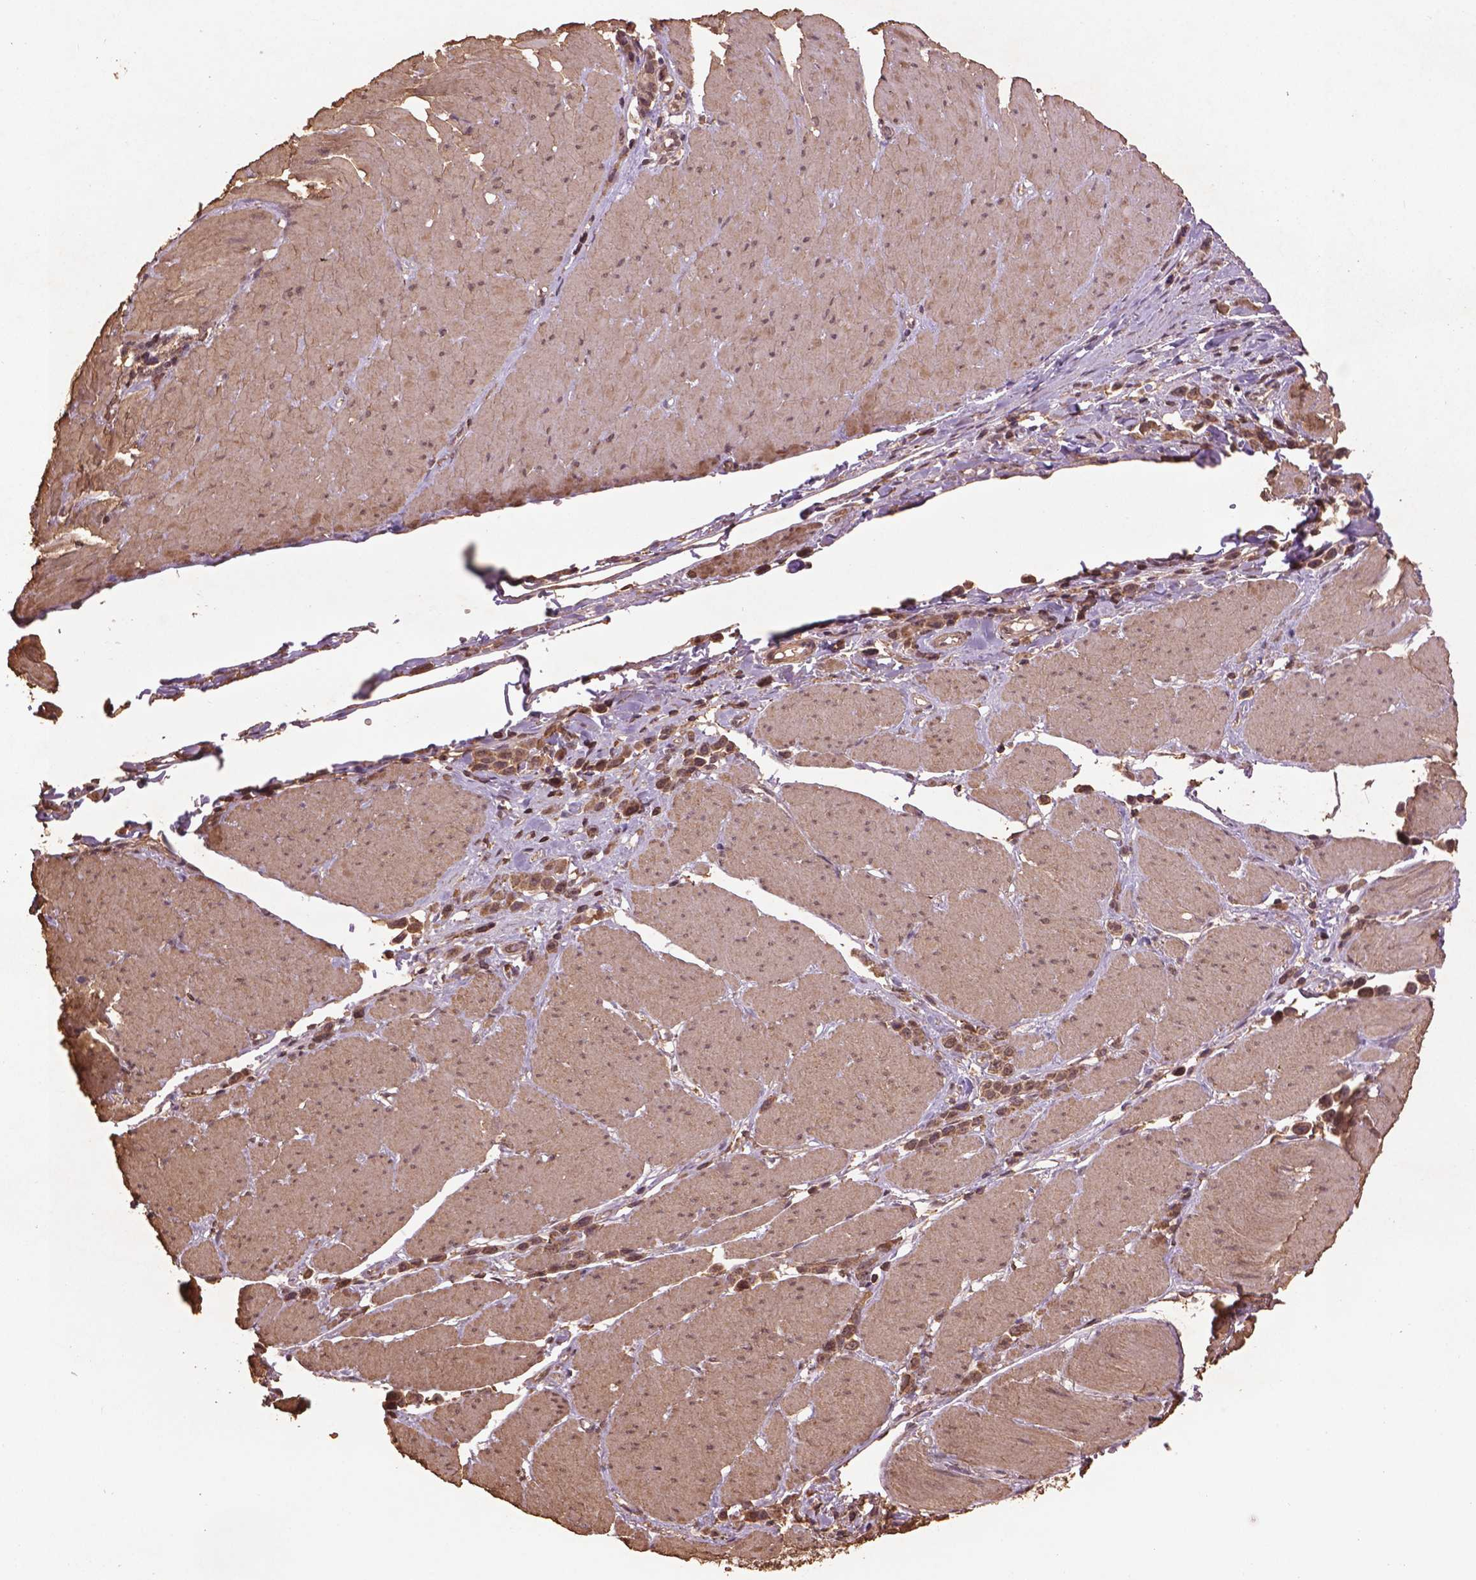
{"staining": {"intensity": "weak", "quantity": ">75%", "location": "cytoplasmic/membranous,nuclear"}, "tissue": "stomach cancer", "cell_type": "Tumor cells", "image_type": "cancer", "snomed": [{"axis": "morphology", "description": "Adenocarcinoma, NOS"}, {"axis": "topography", "description": "Stomach"}], "caption": "Immunohistochemical staining of human stomach cancer shows low levels of weak cytoplasmic/membranous and nuclear positivity in about >75% of tumor cells.", "gene": "BABAM1", "patient": {"sex": "male", "age": 47}}